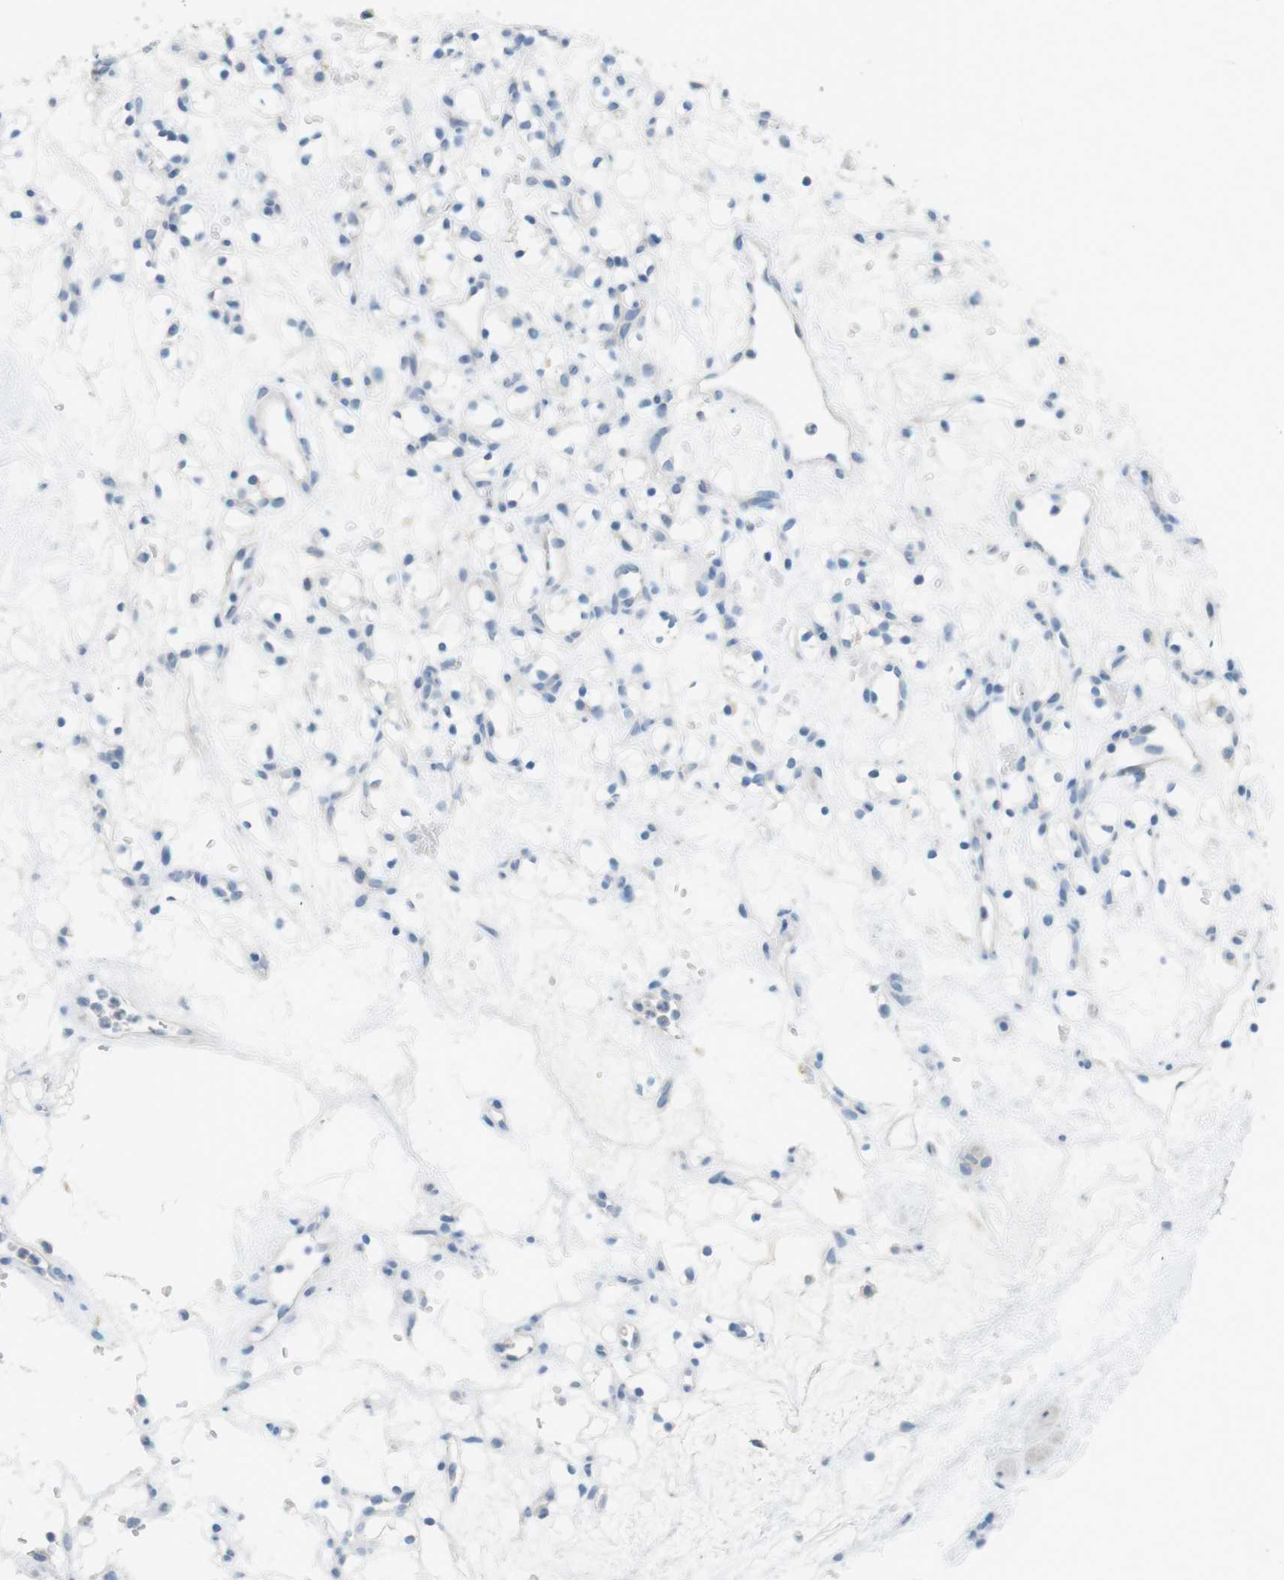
{"staining": {"intensity": "negative", "quantity": "none", "location": "none"}, "tissue": "renal cancer", "cell_type": "Tumor cells", "image_type": "cancer", "snomed": [{"axis": "morphology", "description": "Adenocarcinoma, NOS"}, {"axis": "topography", "description": "Kidney"}], "caption": "High power microscopy micrograph of an IHC photomicrograph of adenocarcinoma (renal), revealing no significant positivity in tumor cells.", "gene": "MUC5B", "patient": {"sex": "female", "age": 60}}